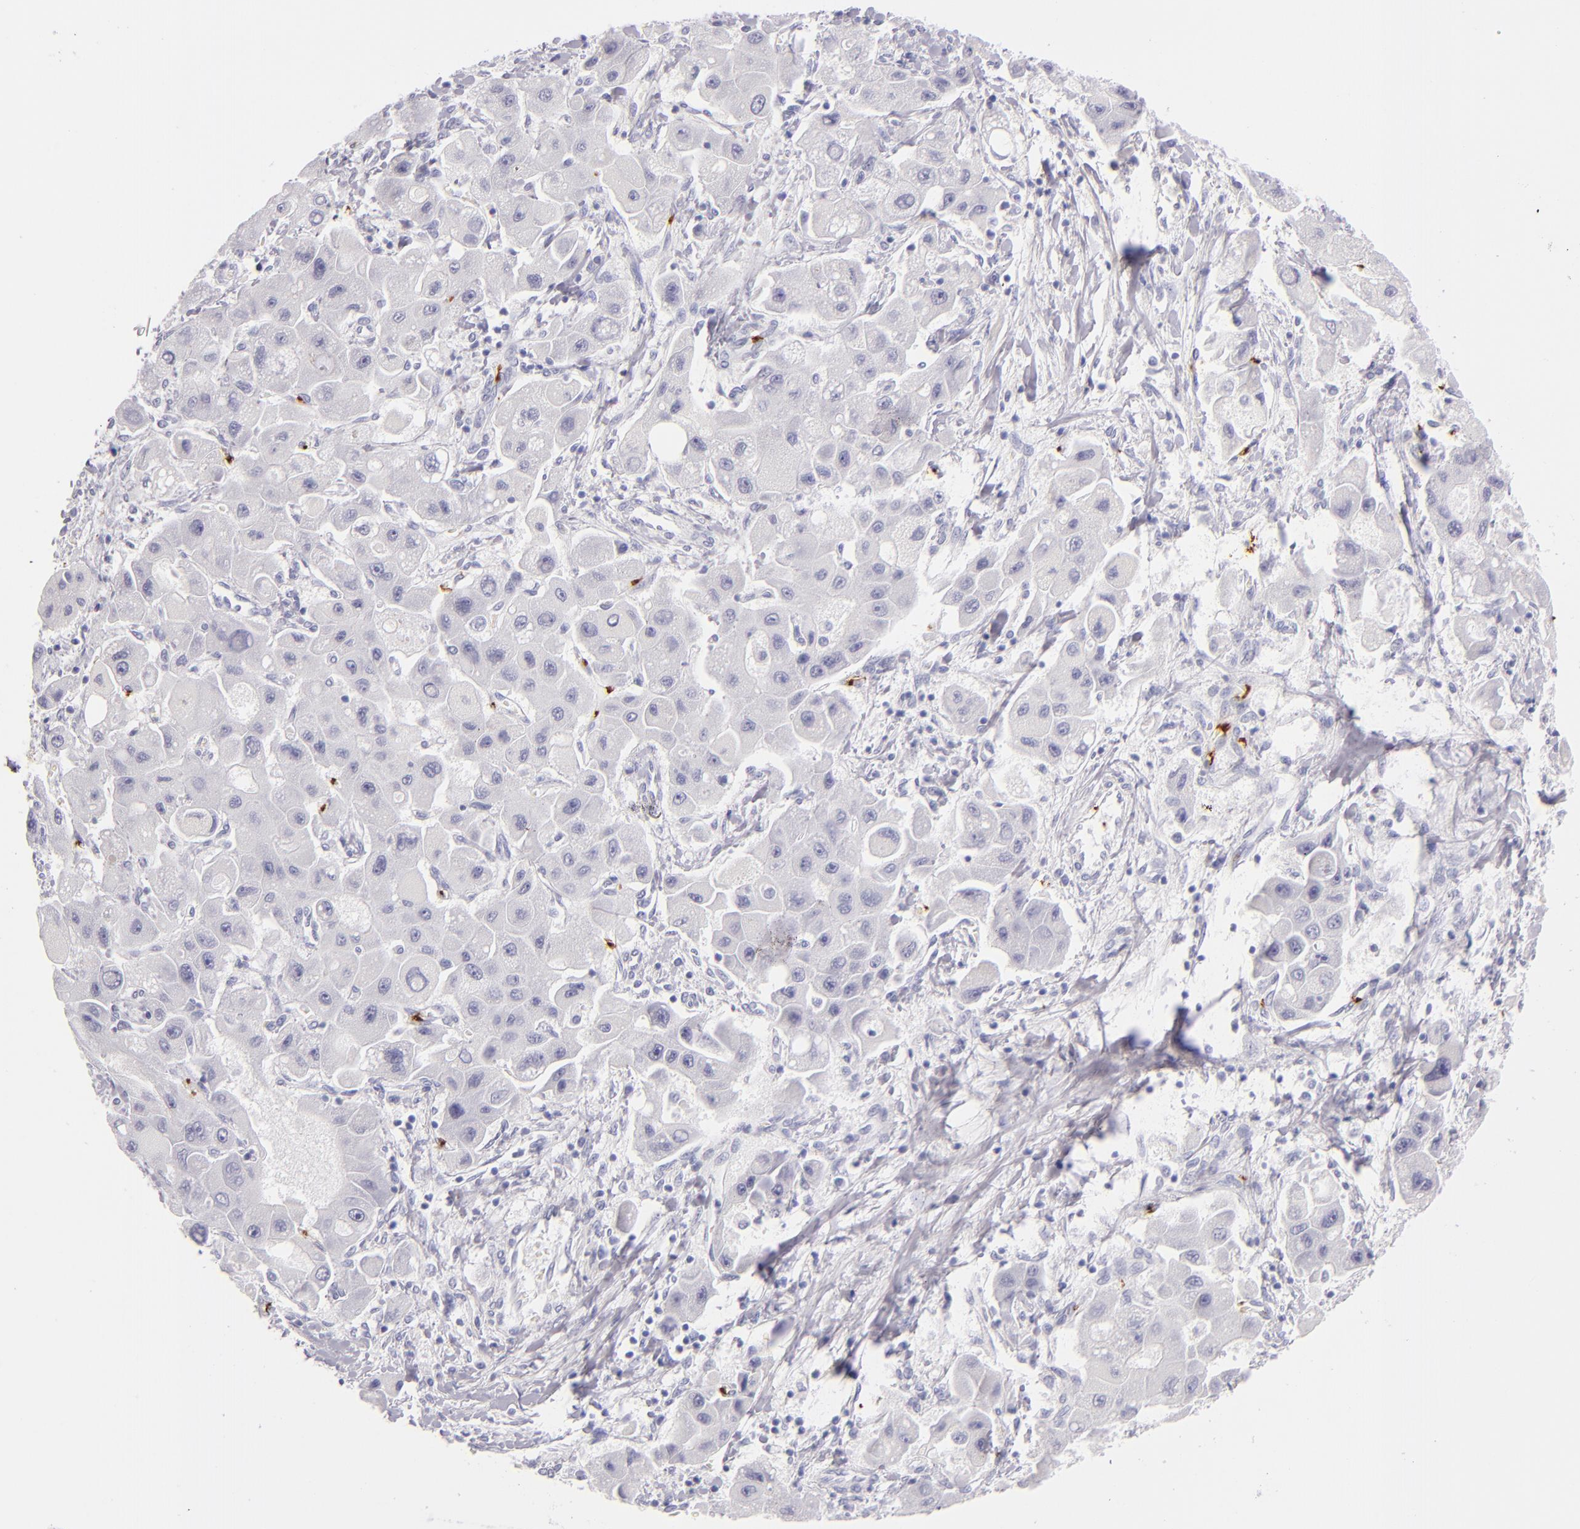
{"staining": {"intensity": "negative", "quantity": "none", "location": "none"}, "tissue": "liver cancer", "cell_type": "Tumor cells", "image_type": "cancer", "snomed": [{"axis": "morphology", "description": "Carcinoma, Hepatocellular, NOS"}, {"axis": "topography", "description": "Liver"}], "caption": "Immunohistochemistry (IHC) histopathology image of liver hepatocellular carcinoma stained for a protein (brown), which demonstrates no staining in tumor cells. (DAB (3,3'-diaminobenzidine) immunohistochemistry (IHC), high magnification).", "gene": "GP1BA", "patient": {"sex": "male", "age": 24}}